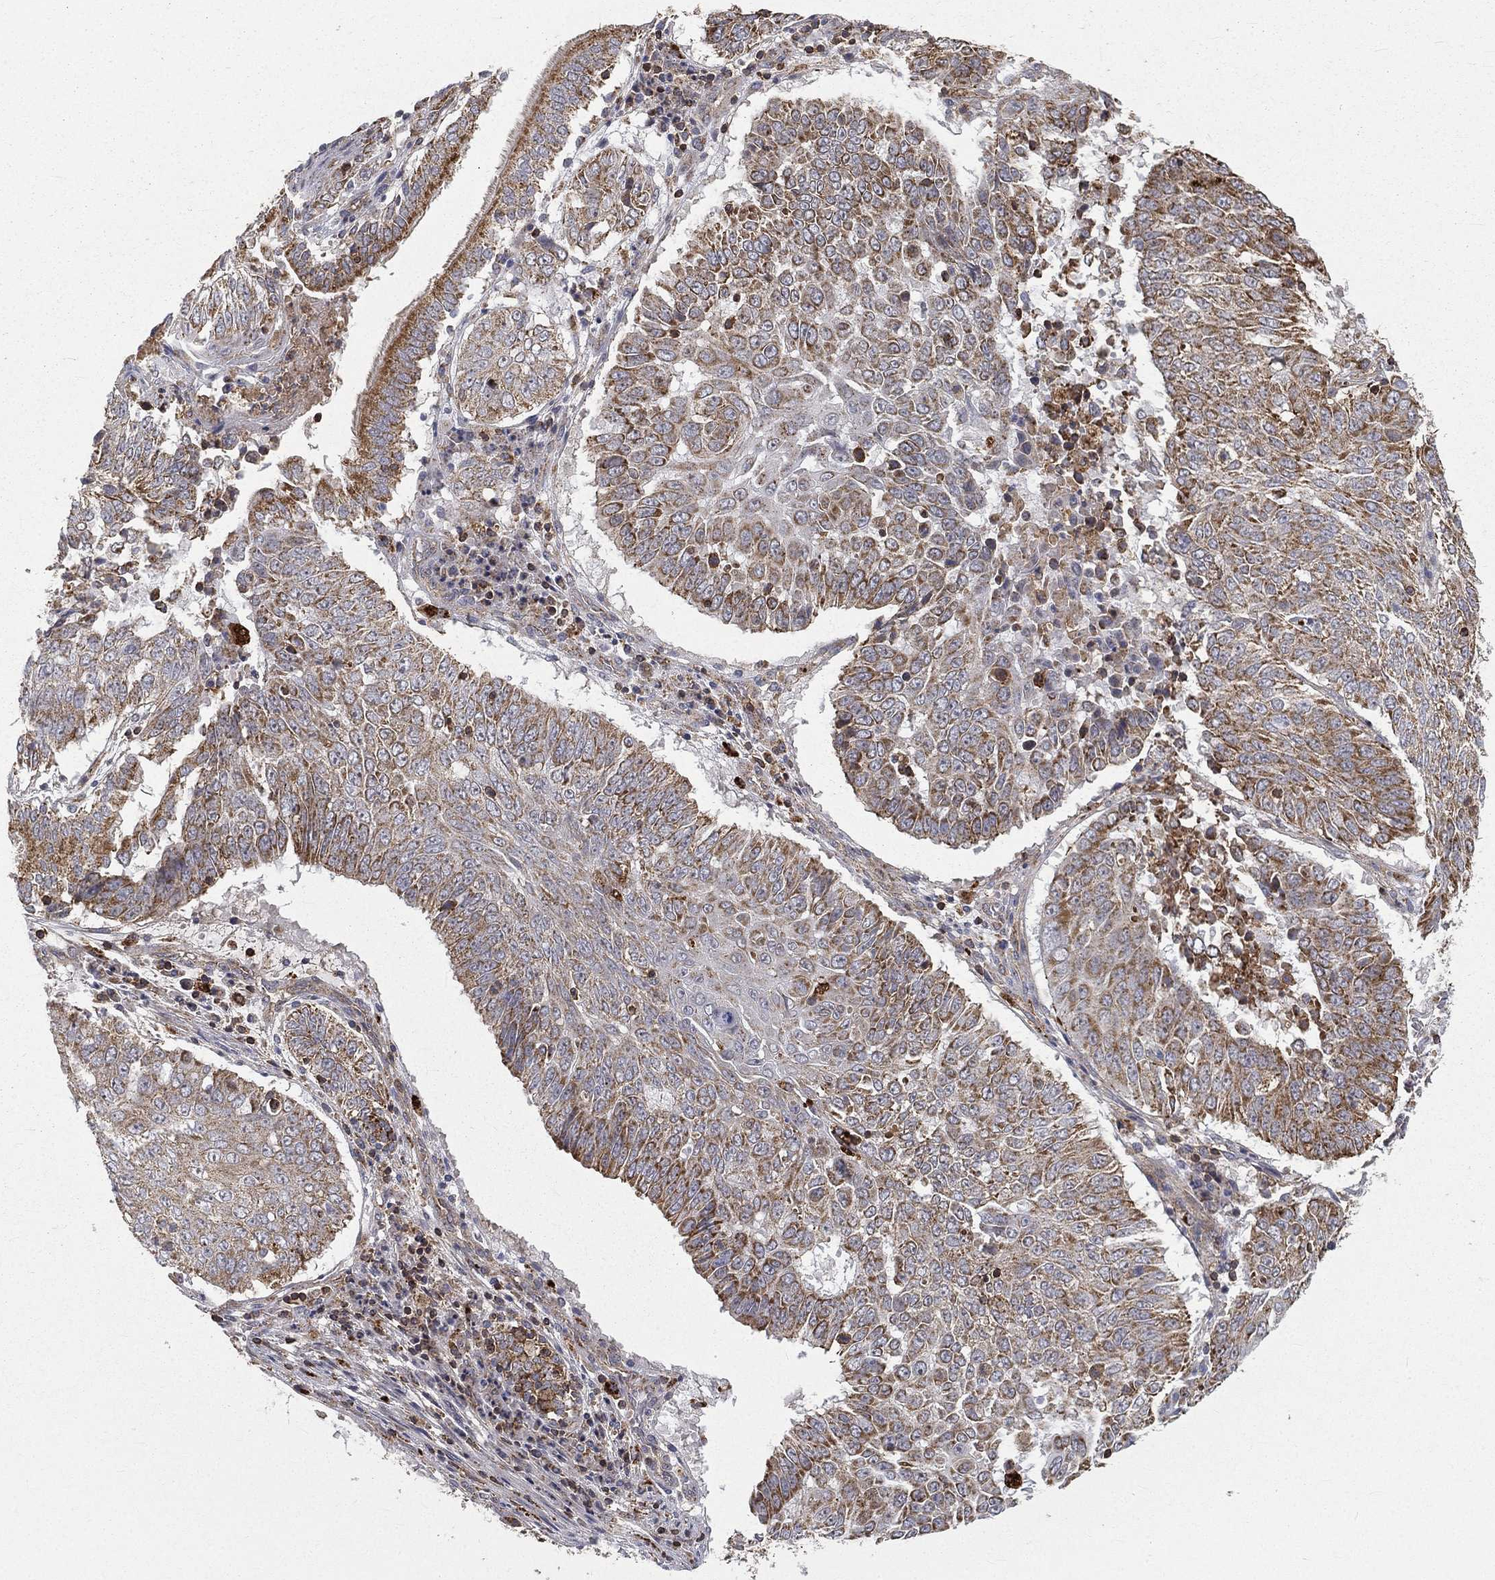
{"staining": {"intensity": "moderate", "quantity": "25%-75%", "location": "cytoplasmic/membranous"}, "tissue": "lung cancer", "cell_type": "Tumor cells", "image_type": "cancer", "snomed": [{"axis": "morphology", "description": "Squamous cell carcinoma, NOS"}, {"axis": "topography", "description": "Lung"}], "caption": "A brown stain labels moderate cytoplasmic/membranous expression of a protein in lung squamous cell carcinoma tumor cells.", "gene": "RIN3", "patient": {"sex": "male", "age": 64}}